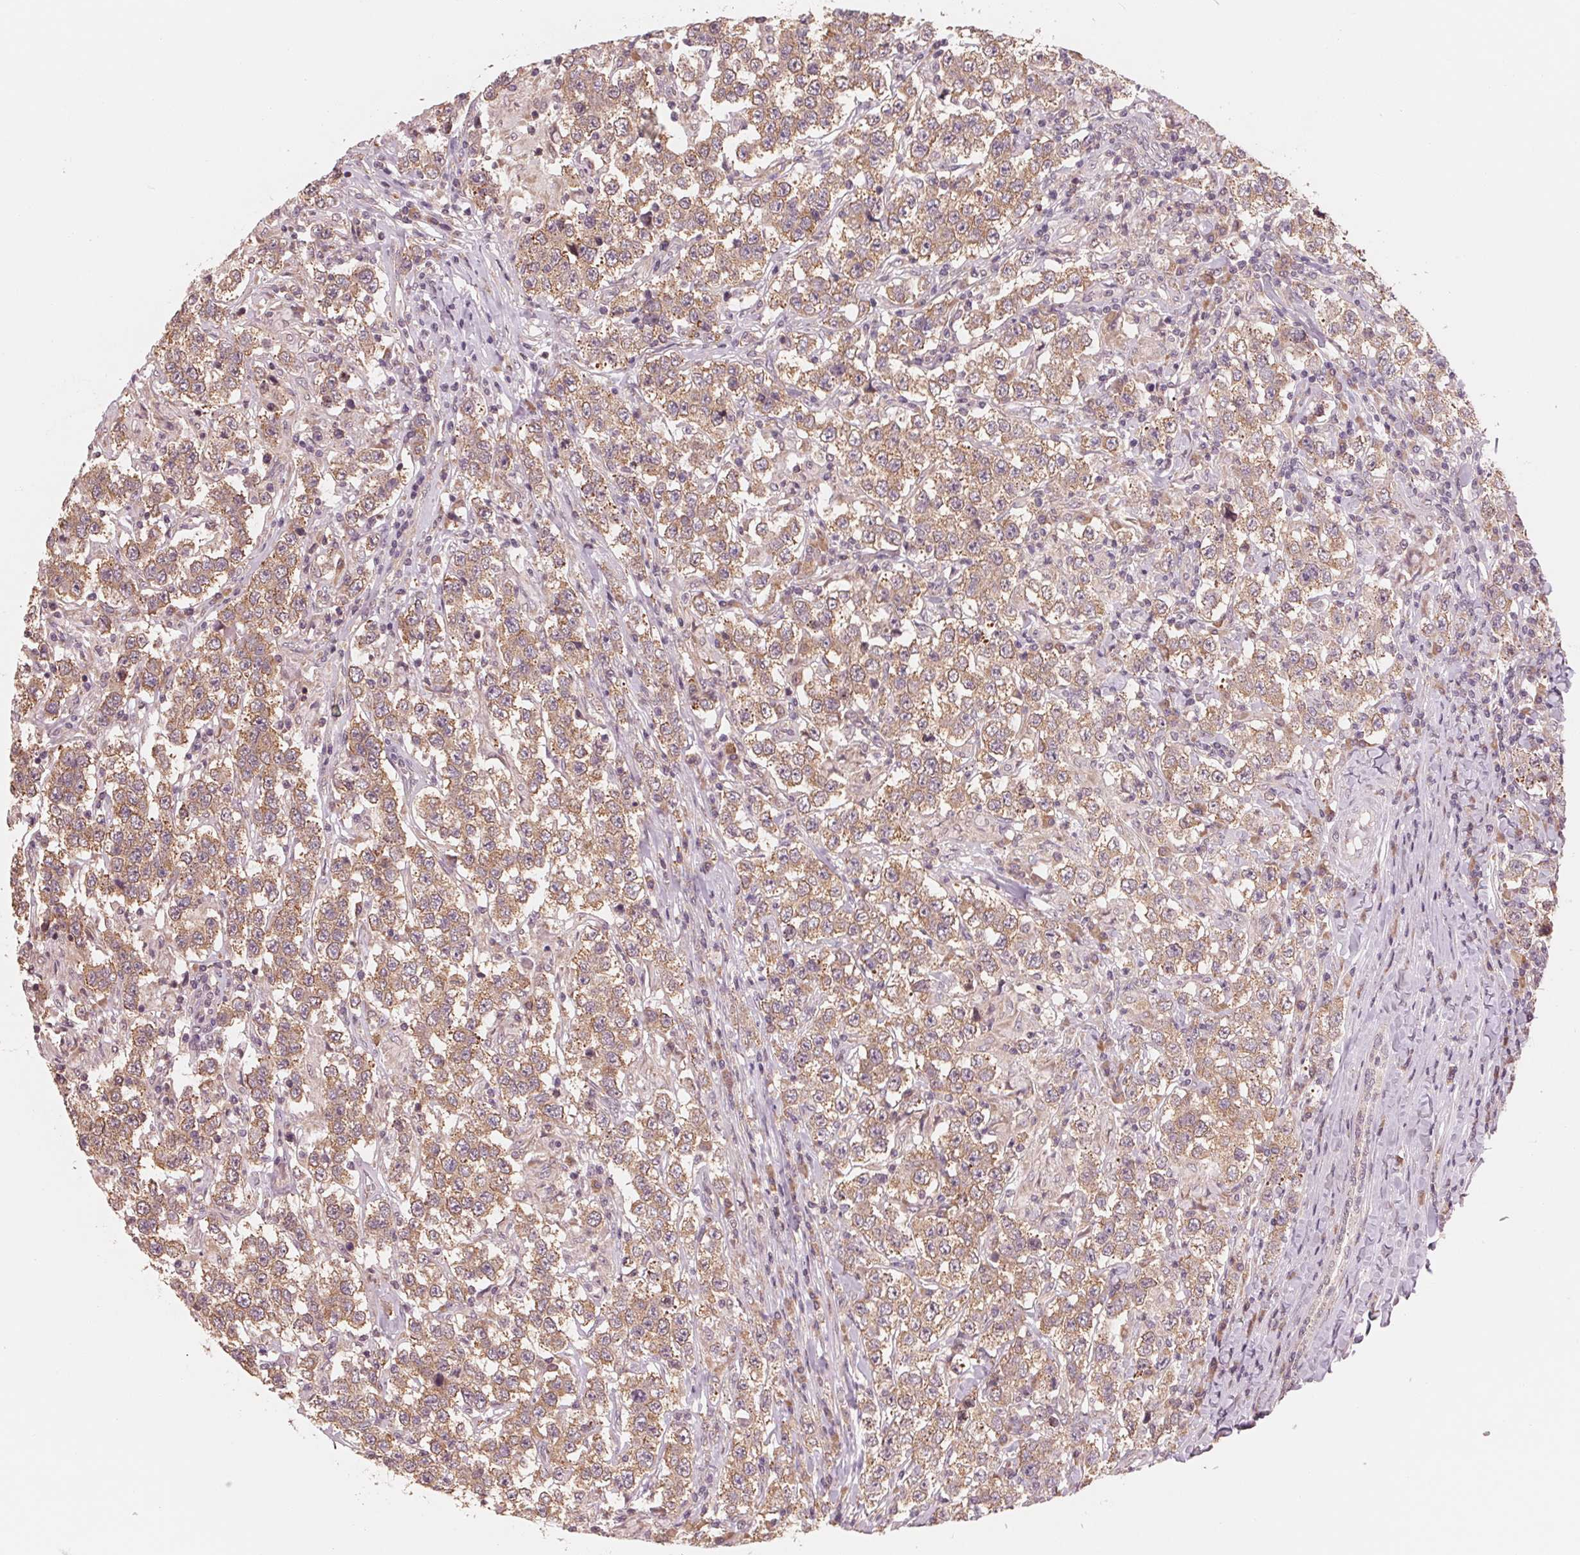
{"staining": {"intensity": "moderate", "quantity": ">75%", "location": "cytoplasmic/membranous"}, "tissue": "testis cancer", "cell_type": "Tumor cells", "image_type": "cancer", "snomed": [{"axis": "morphology", "description": "Seminoma, NOS"}, {"axis": "morphology", "description": "Carcinoma, Embryonal, NOS"}, {"axis": "topography", "description": "Testis"}], "caption": "Protein analysis of testis cancer (embryonal carcinoma) tissue displays moderate cytoplasmic/membranous positivity in approximately >75% of tumor cells. (Stains: DAB in brown, nuclei in blue, Microscopy: brightfield microscopy at high magnification).", "gene": "GIGYF2", "patient": {"sex": "male", "age": 41}}